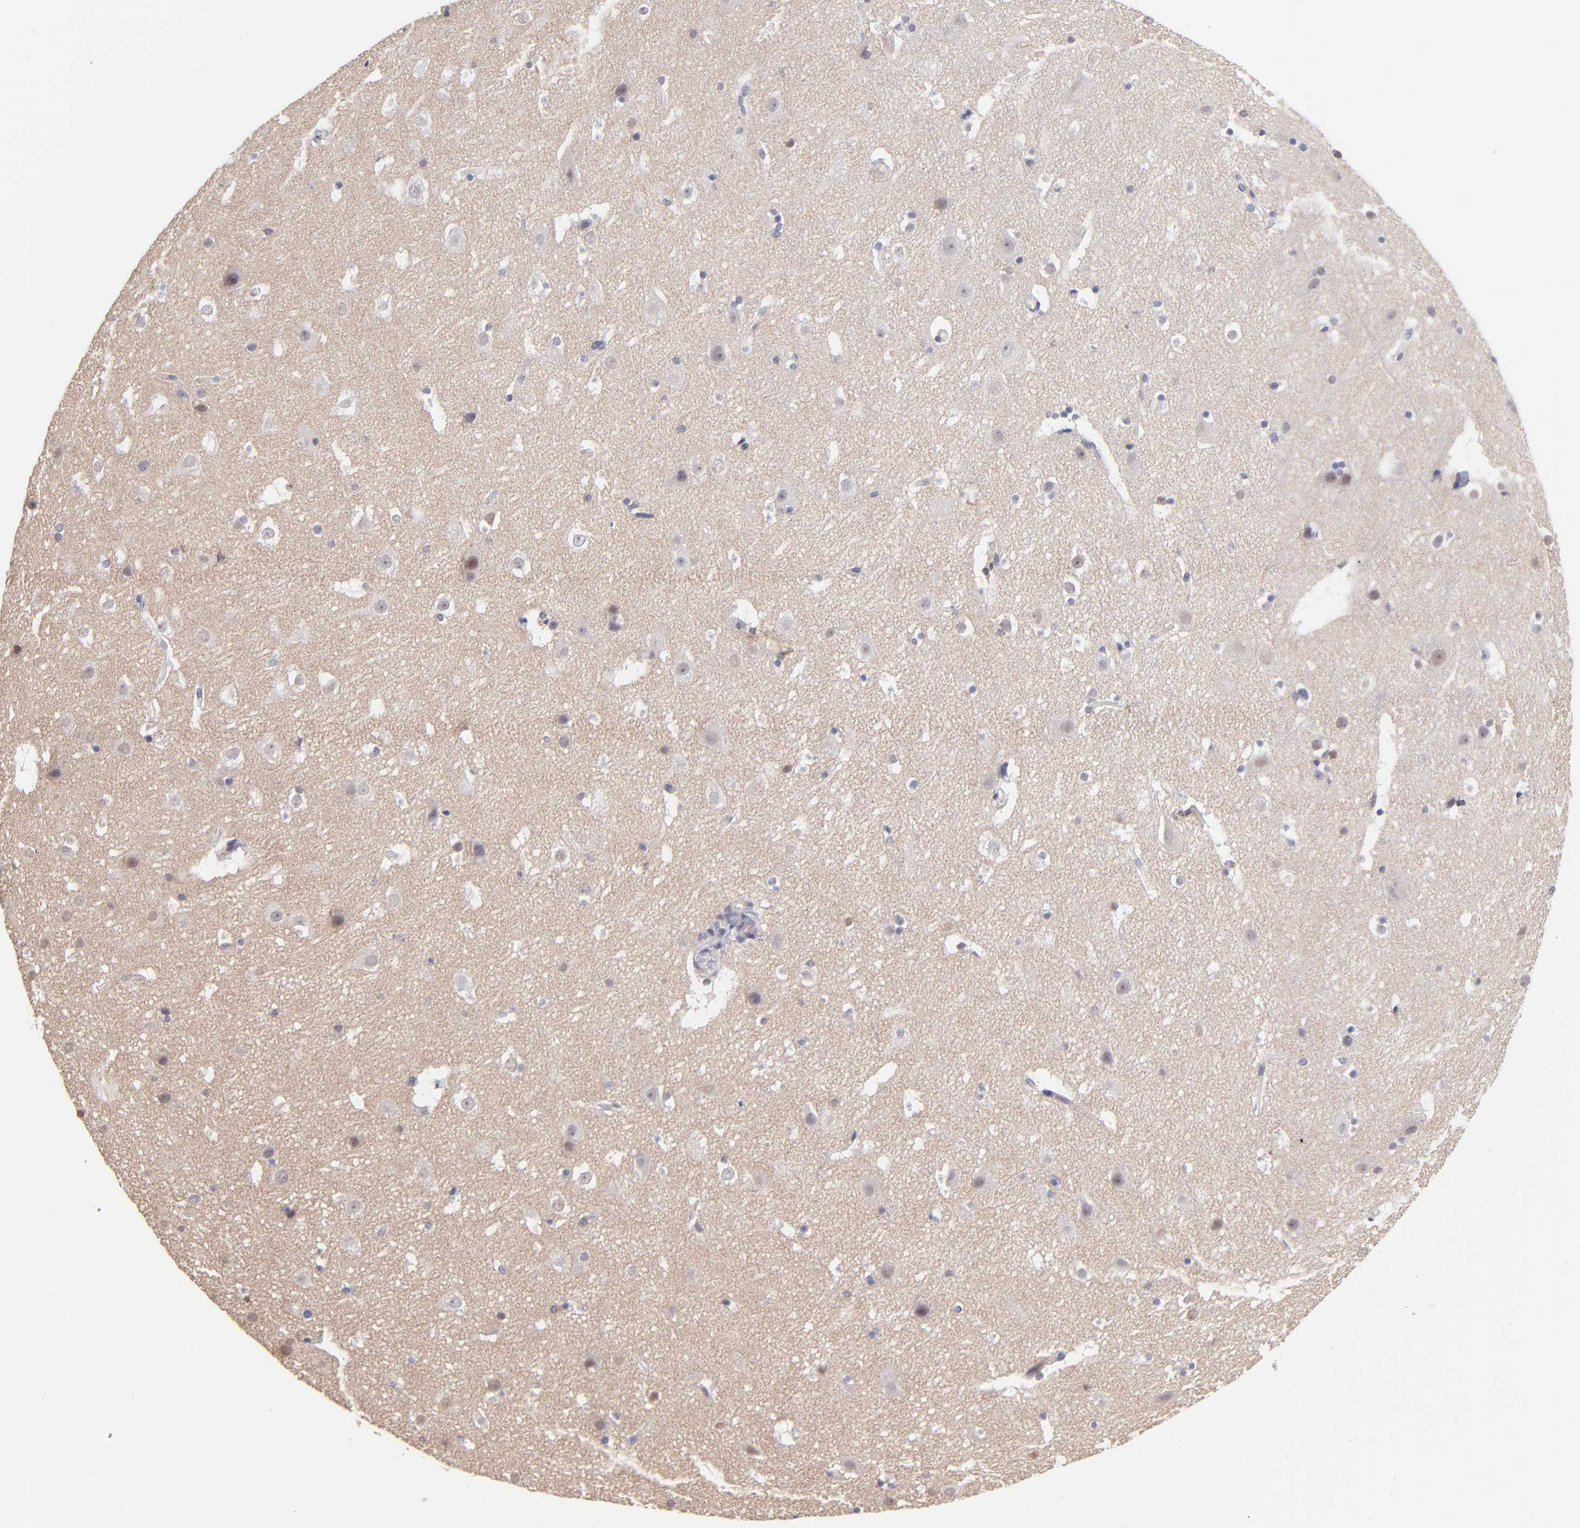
{"staining": {"intensity": "negative", "quantity": "none", "location": "none"}, "tissue": "cerebral cortex", "cell_type": "Endothelial cells", "image_type": "normal", "snomed": [{"axis": "morphology", "description": "Normal tissue, NOS"}, {"axis": "topography", "description": "Cerebral cortex"}], "caption": "The photomicrograph reveals no significant expression in endothelial cells of cerebral cortex. (DAB immunohistochemistry (IHC) visualized using brightfield microscopy, high magnification).", "gene": "OAS1", "patient": {"sex": "male", "age": 45}}